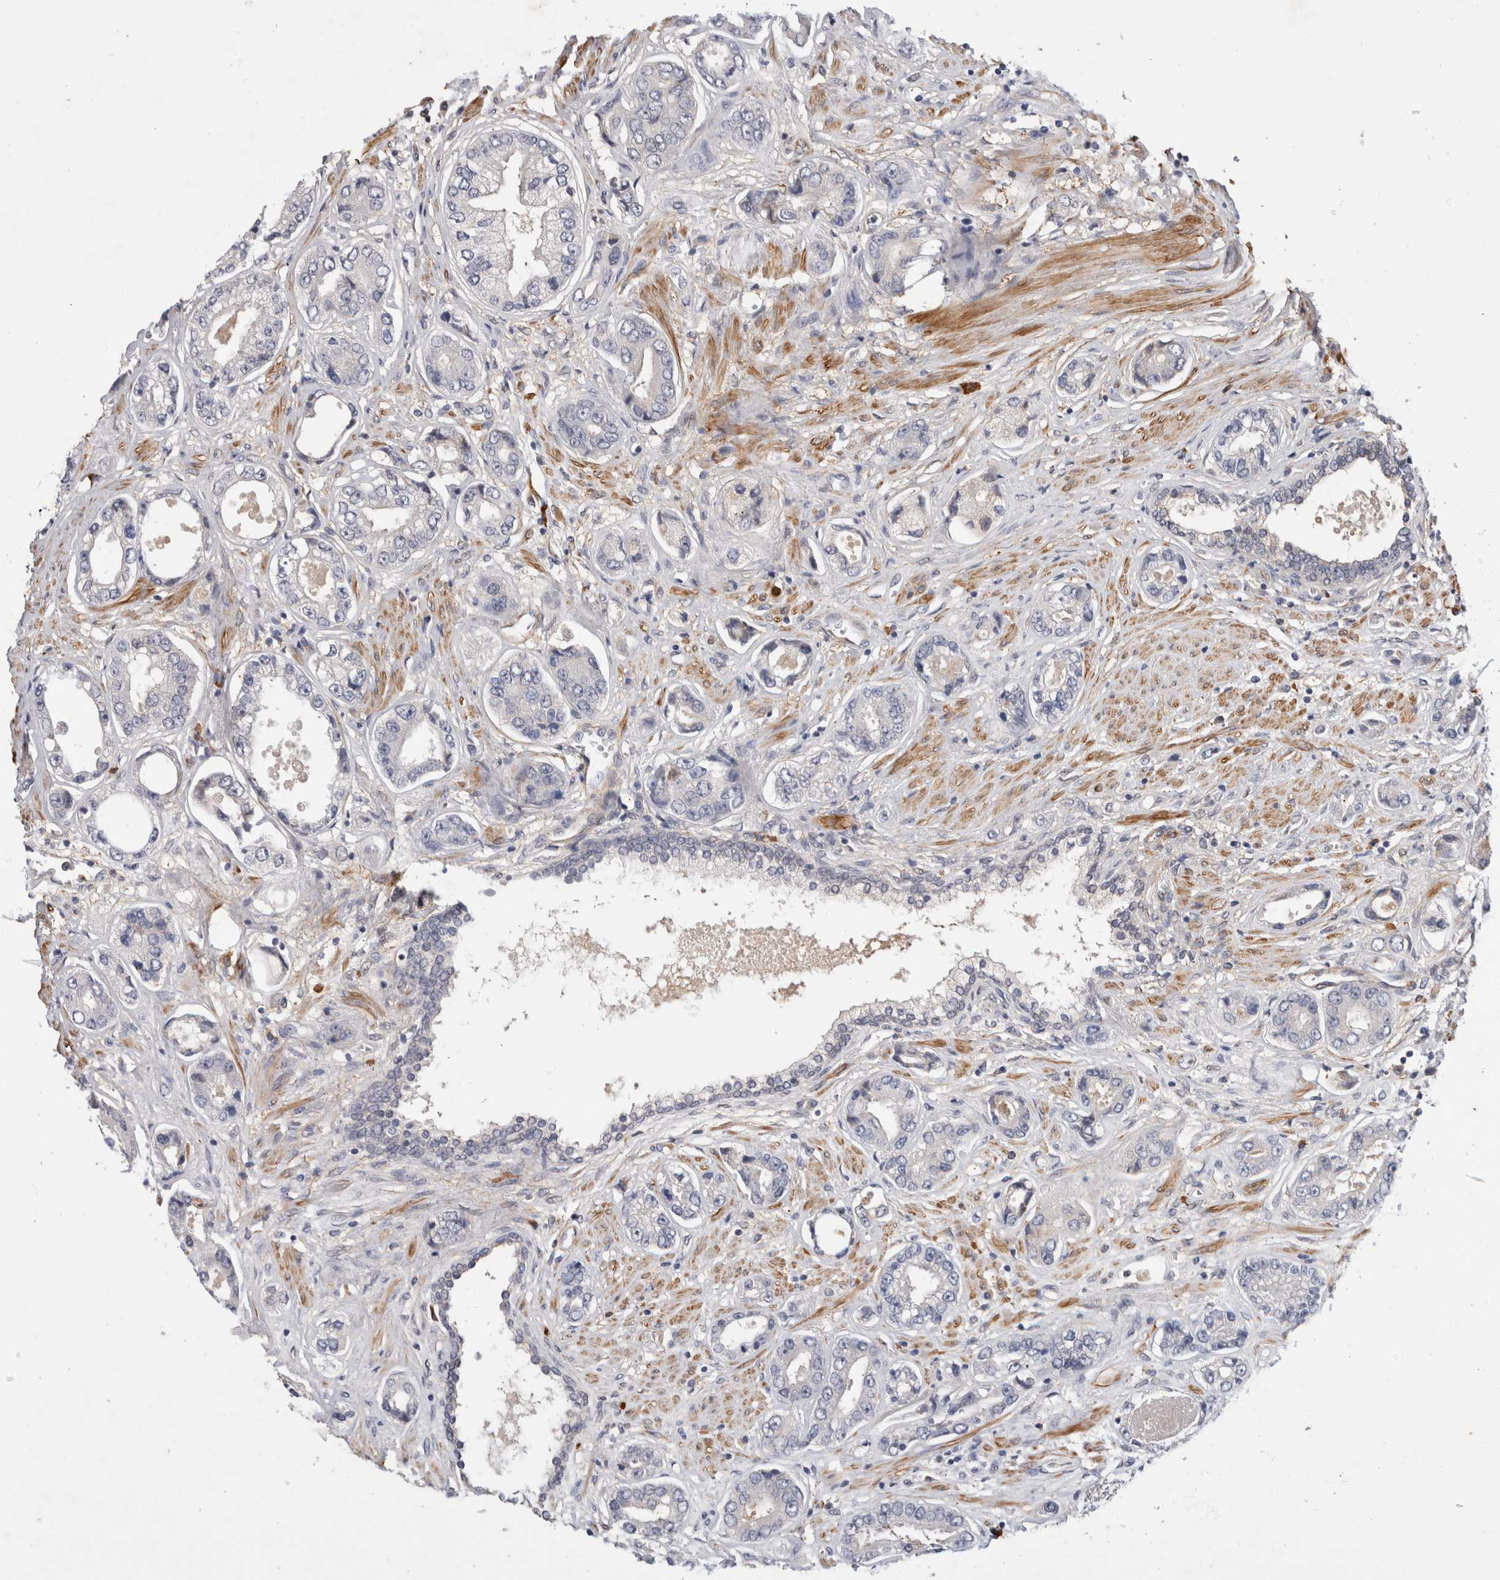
{"staining": {"intensity": "negative", "quantity": "none", "location": "none"}, "tissue": "prostate cancer", "cell_type": "Tumor cells", "image_type": "cancer", "snomed": [{"axis": "morphology", "description": "Adenocarcinoma, High grade"}, {"axis": "topography", "description": "Prostate"}], "caption": "Prostate cancer (adenocarcinoma (high-grade)) was stained to show a protein in brown. There is no significant positivity in tumor cells.", "gene": "PGM1", "patient": {"sex": "male", "age": 61}}